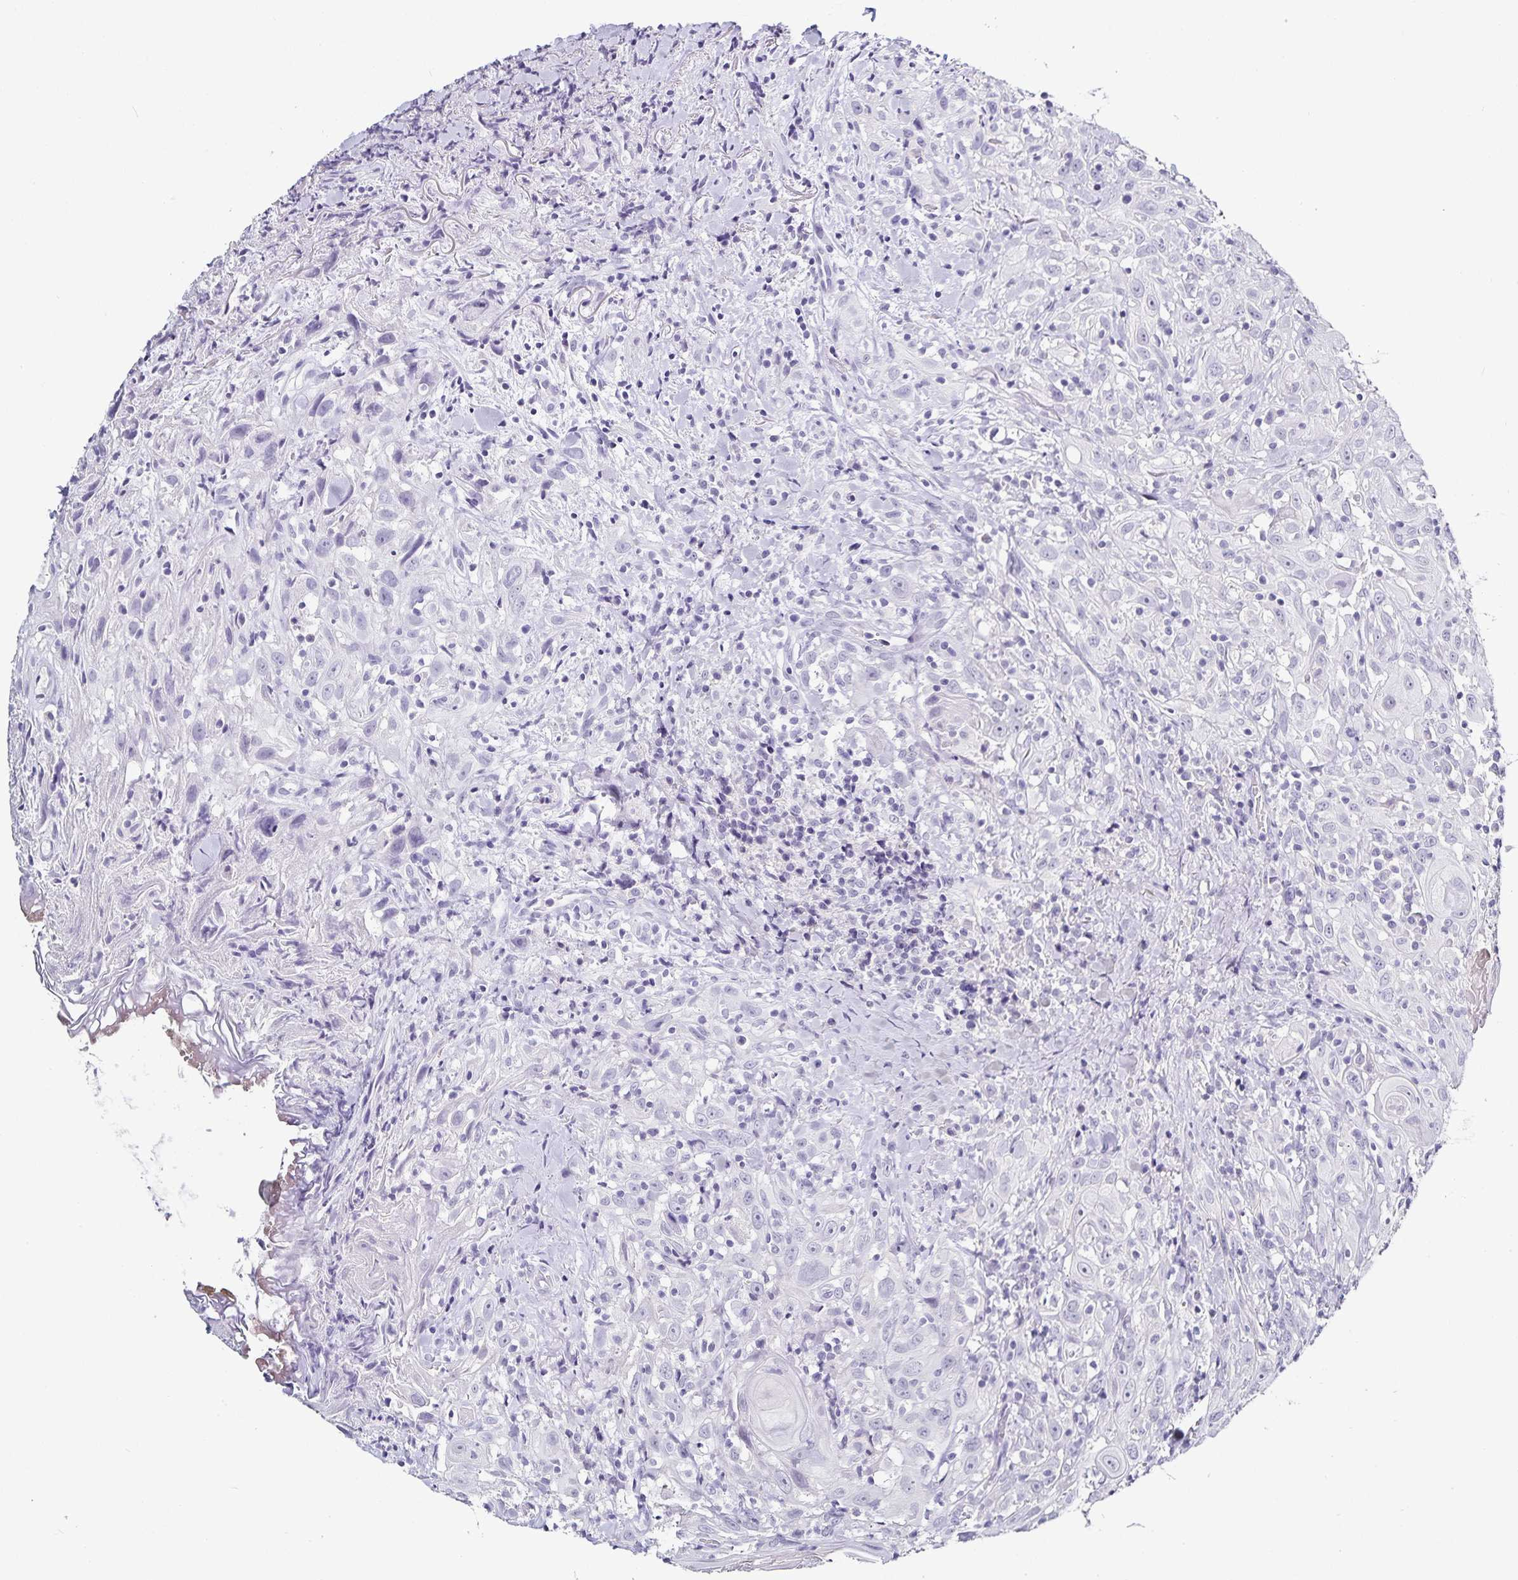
{"staining": {"intensity": "negative", "quantity": "none", "location": "none"}, "tissue": "head and neck cancer", "cell_type": "Tumor cells", "image_type": "cancer", "snomed": [{"axis": "morphology", "description": "Squamous cell carcinoma, NOS"}, {"axis": "topography", "description": "Head-Neck"}], "caption": "Immunohistochemistry image of human head and neck cancer (squamous cell carcinoma) stained for a protein (brown), which displays no staining in tumor cells.", "gene": "TTR", "patient": {"sex": "female", "age": 95}}